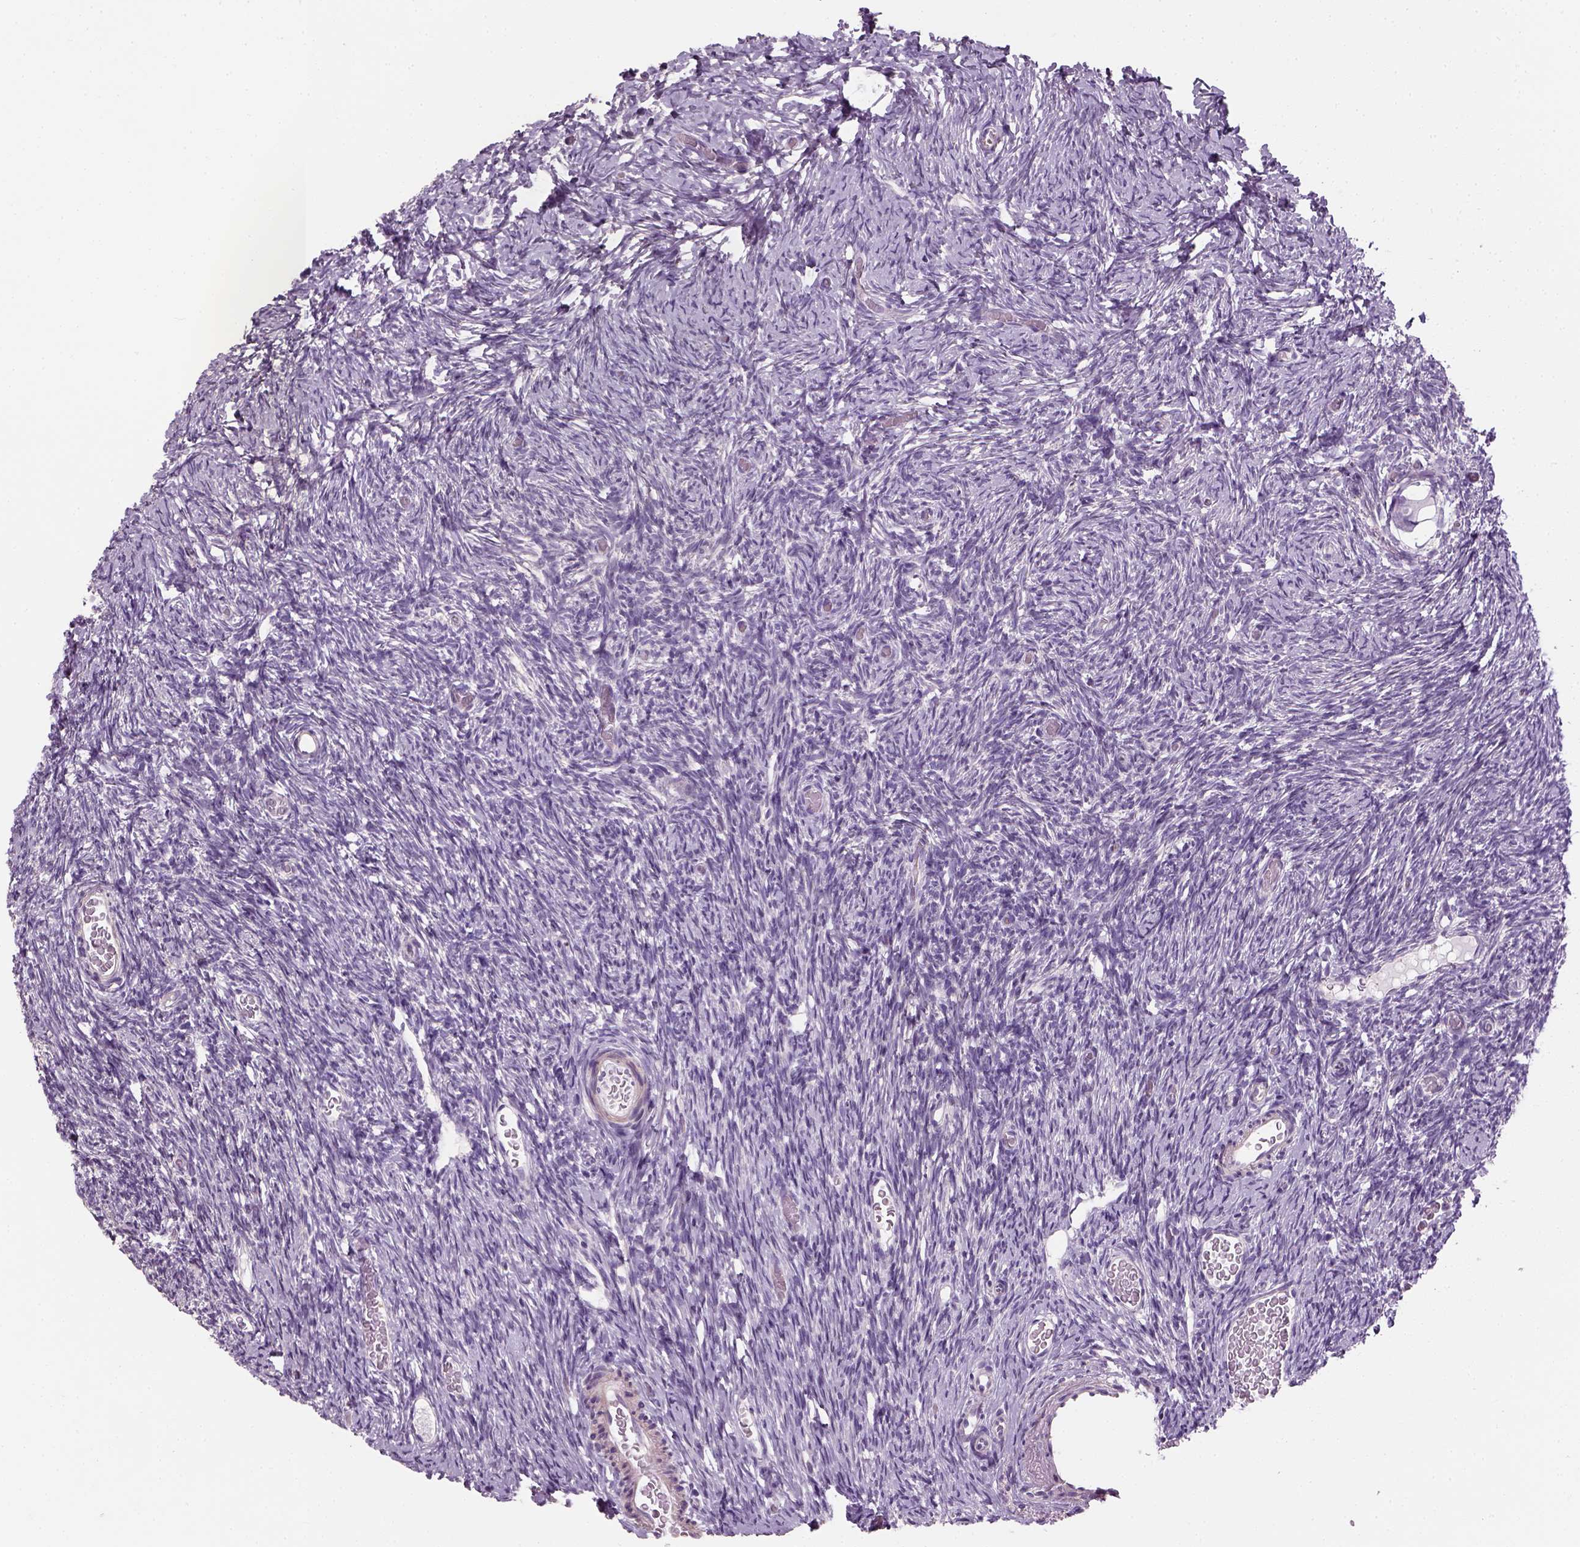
{"staining": {"intensity": "negative", "quantity": "none", "location": "none"}, "tissue": "ovary", "cell_type": "Follicle cells", "image_type": "normal", "snomed": [{"axis": "morphology", "description": "Normal tissue, NOS"}, {"axis": "topography", "description": "Ovary"}], "caption": "Immunohistochemistry (IHC) of normal ovary demonstrates no positivity in follicle cells. The staining was performed using DAB (3,3'-diaminobenzidine) to visualize the protein expression in brown, while the nuclei were stained in blue with hematoxylin (Magnification: 20x).", "gene": "ELOVL3", "patient": {"sex": "female", "age": 39}}